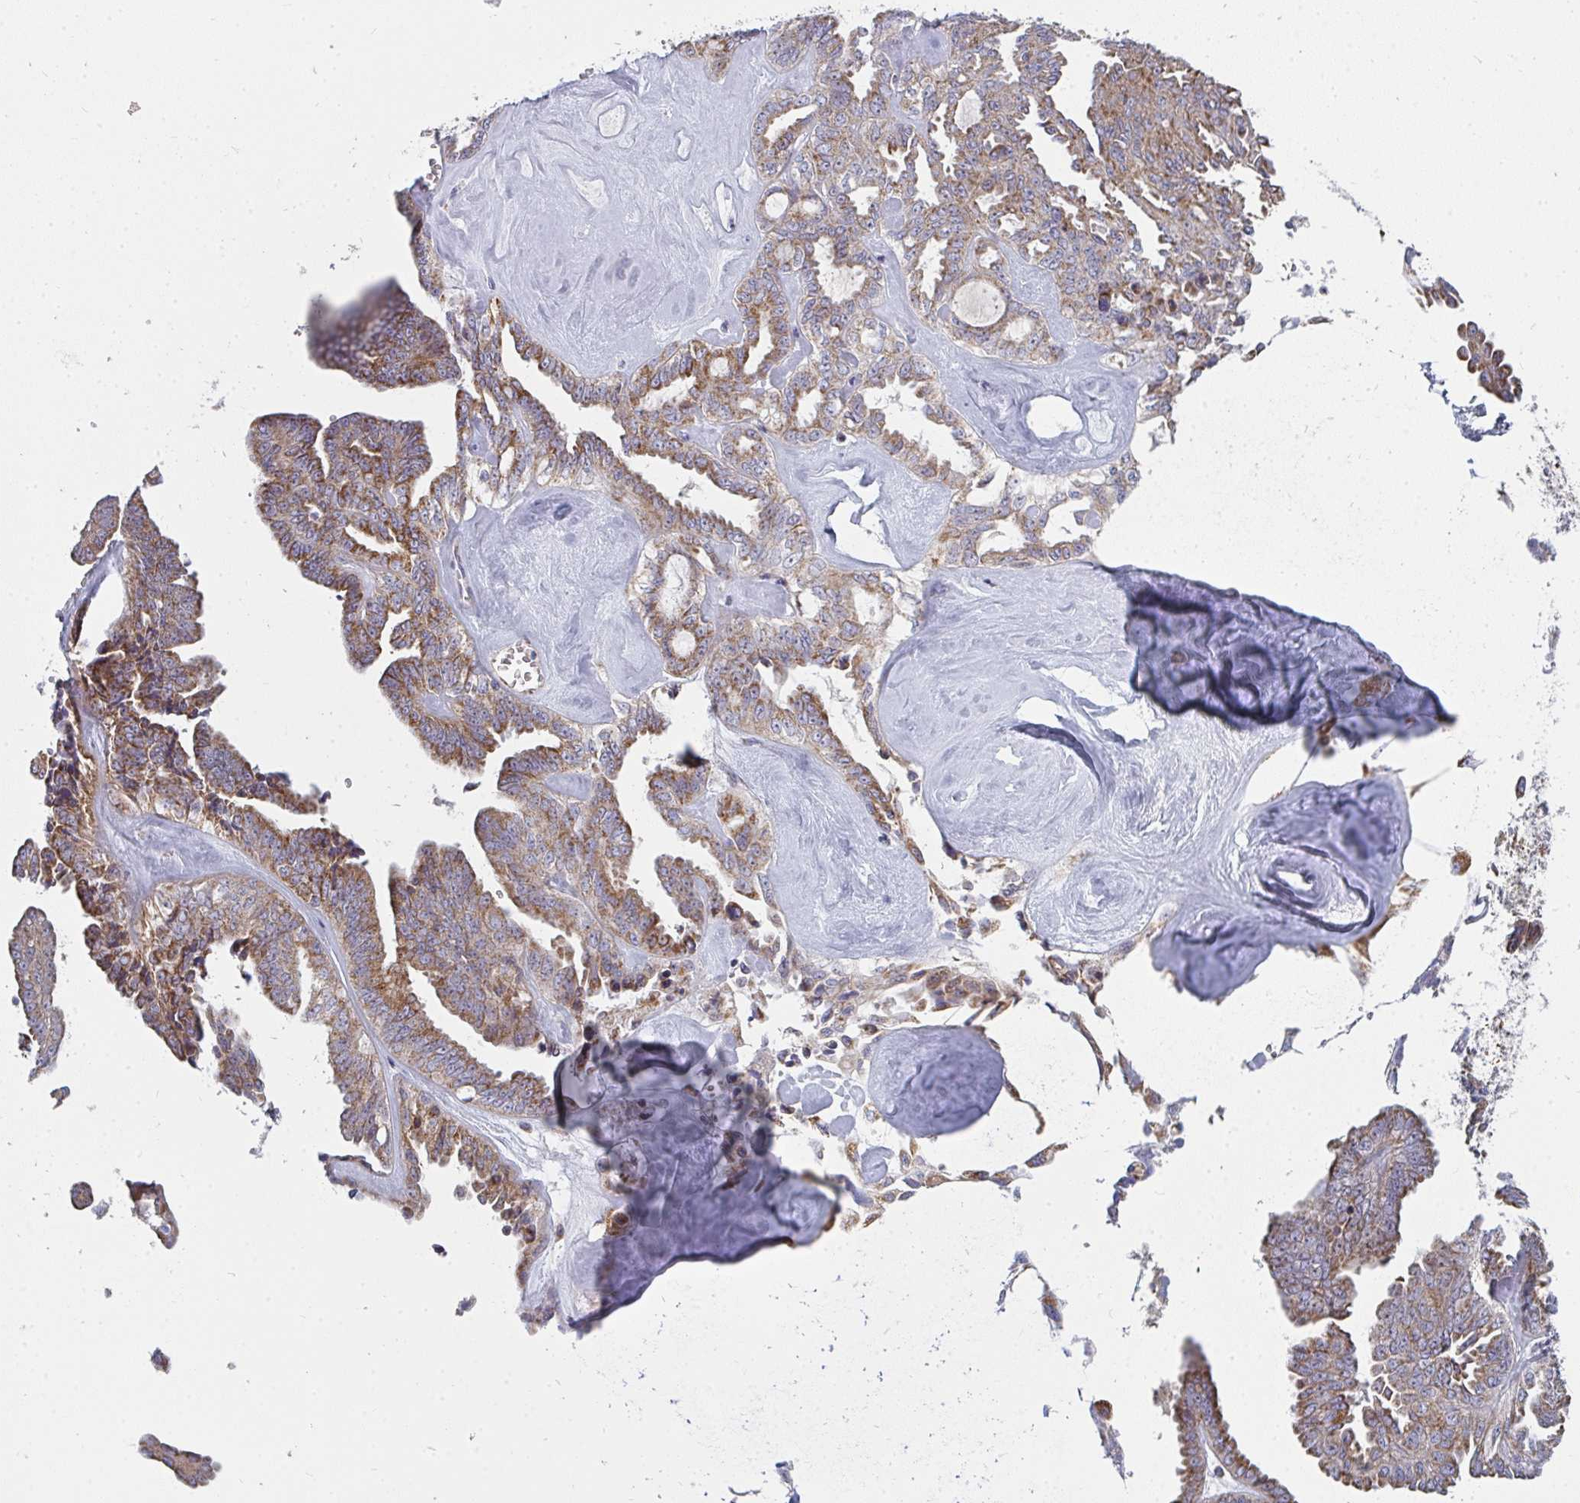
{"staining": {"intensity": "moderate", "quantity": ">75%", "location": "cytoplasmic/membranous"}, "tissue": "ovarian cancer", "cell_type": "Tumor cells", "image_type": "cancer", "snomed": [{"axis": "morphology", "description": "Cystadenocarcinoma, serous, NOS"}, {"axis": "topography", "description": "Ovary"}], "caption": "Moderate cytoplasmic/membranous positivity for a protein is seen in about >75% of tumor cells of ovarian cancer (serous cystadenocarcinoma) using IHC.", "gene": "FAHD1", "patient": {"sex": "female", "age": 71}}